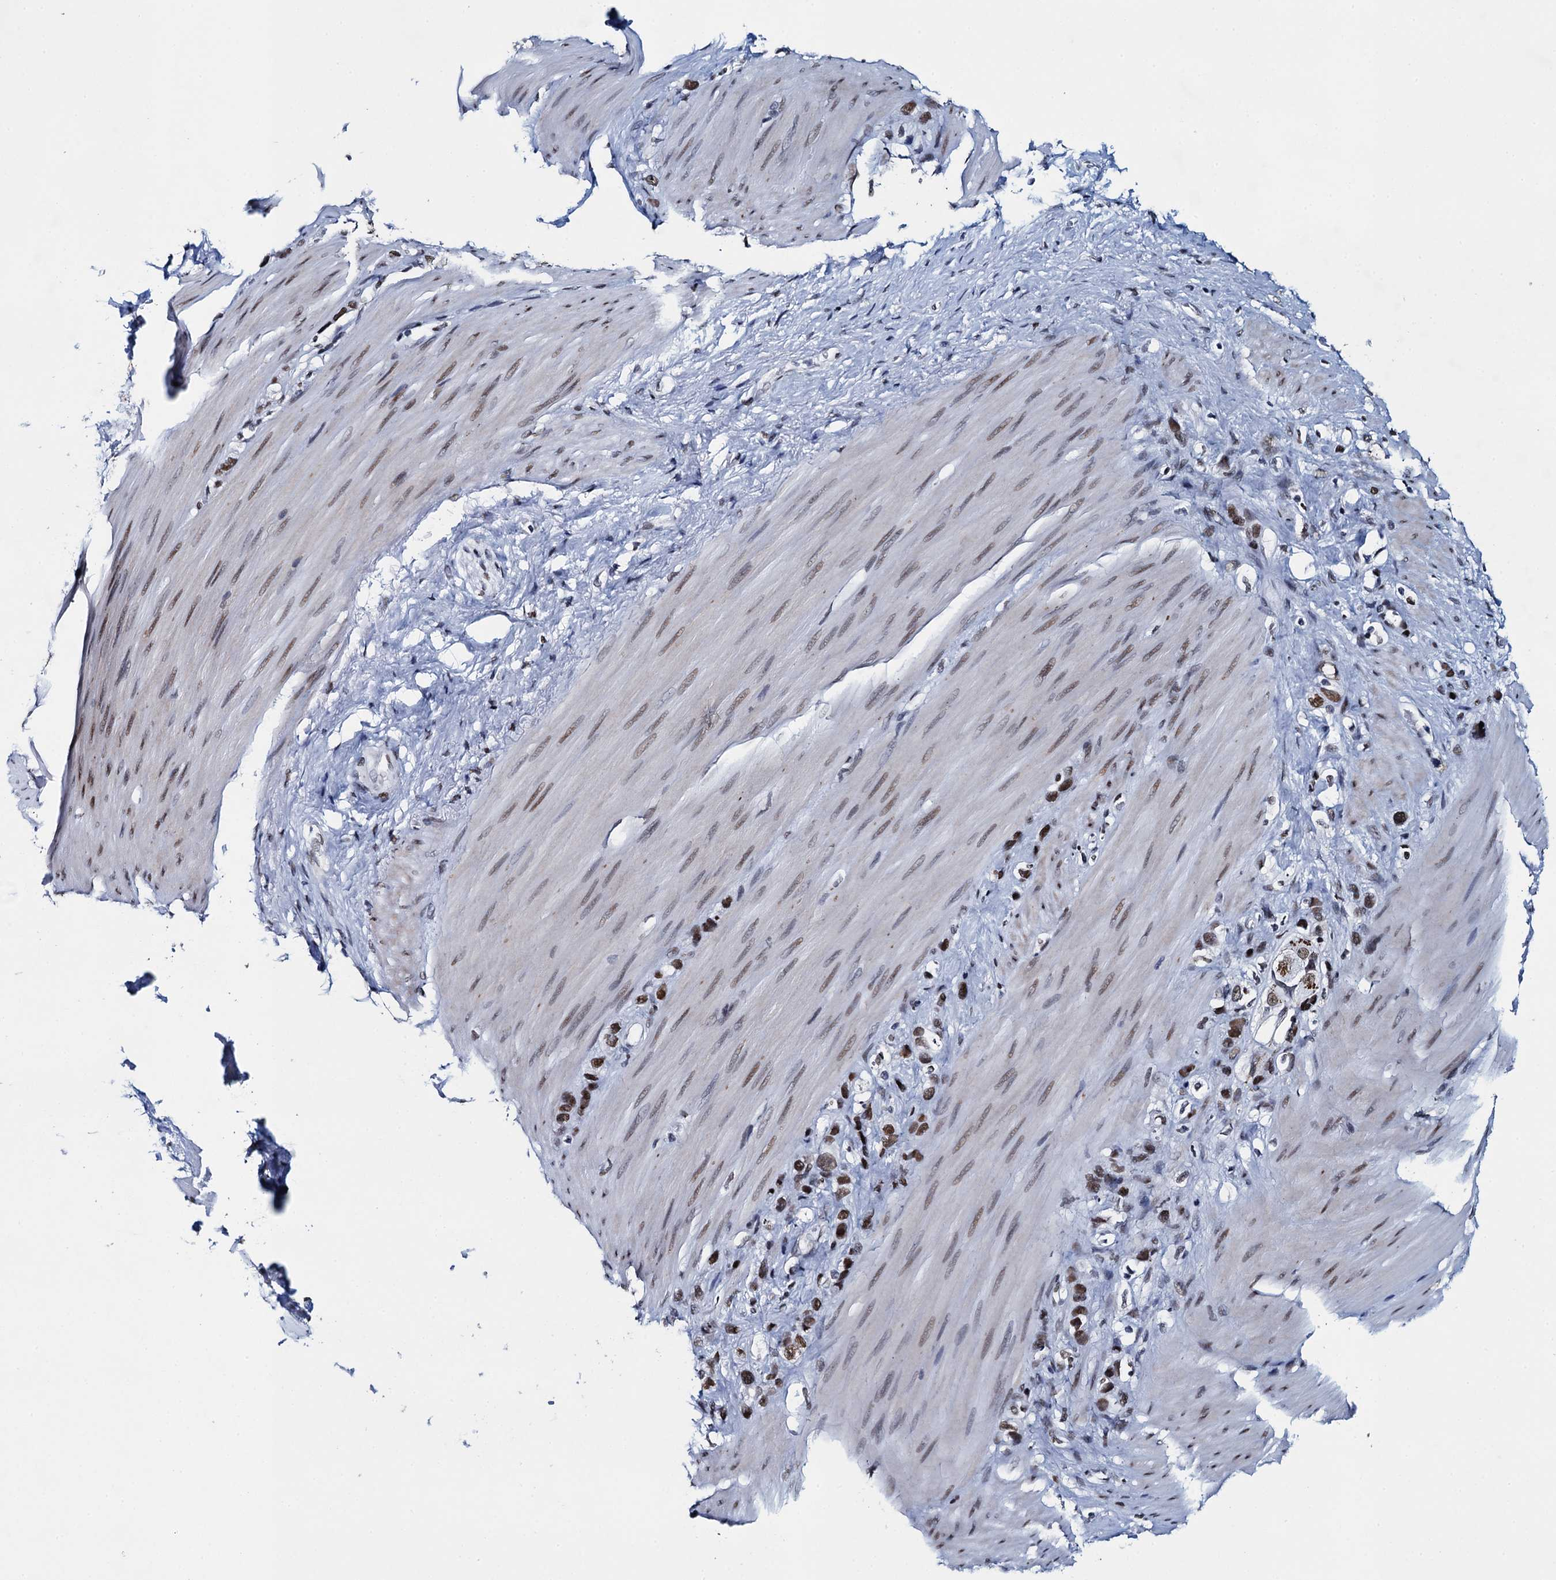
{"staining": {"intensity": "moderate", "quantity": ">75%", "location": "nuclear"}, "tissue": "stomach cancer", "cell_type": "Tumor cells", "image_type": "cancer", "snomed": [{"axis": "morphology", "description": "Adenocarcinoma, NOS"}, {"axis": "morphology", "description": "Adenocarcinoma, High grade"}, {"axis": "topography", "description": "Stomach, upper"}, {"axis": "topography", "description": "Stomach, lower"}], "caption": "This image exhibits immunohistochemistry (IHC) staining of human stomach adenocarcinoma, with medium moderate nuclear expression in about >75% of tumor cells.", "gene": "HNRNPUL2", "patient": {"sex": "female", "age": 65}}